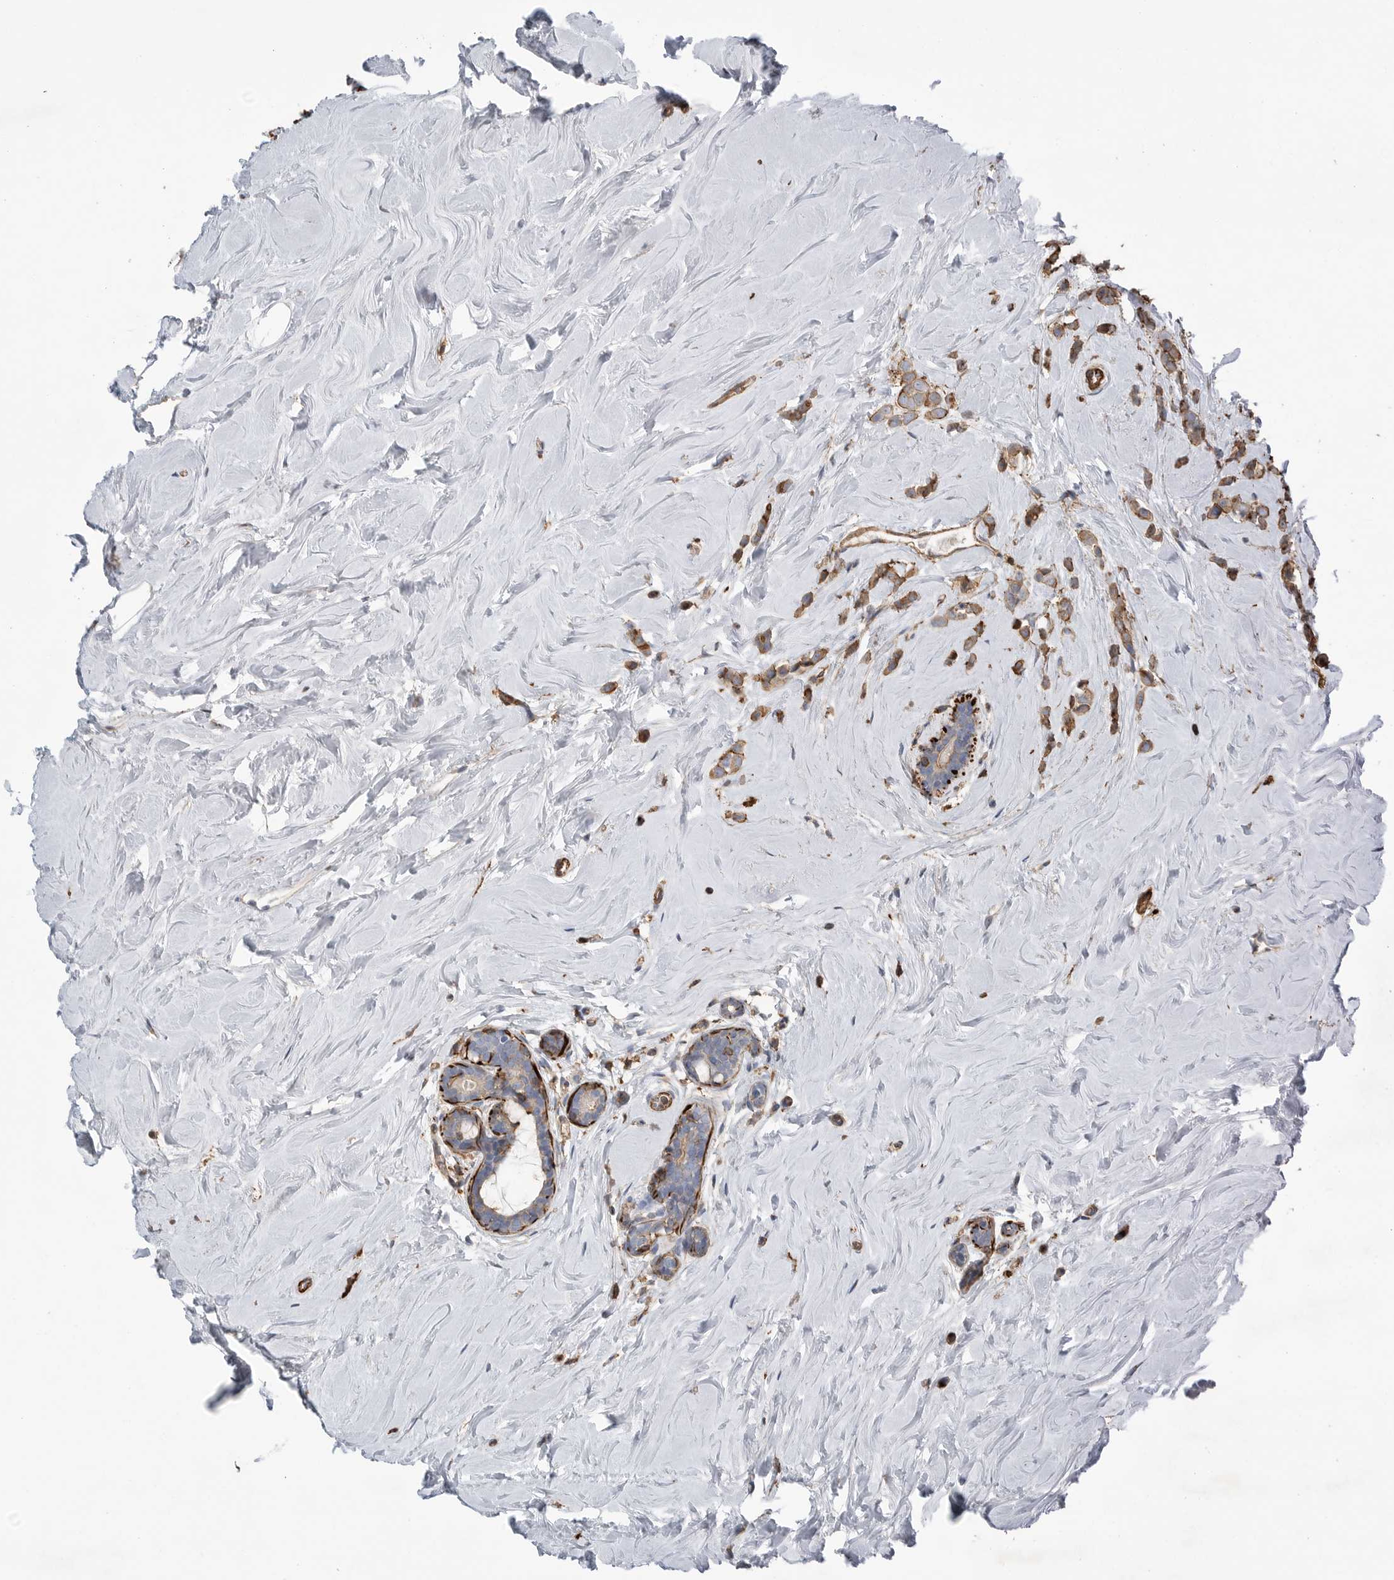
{"staining": {"intensity": "moderate", "quantity": ">75%", "location": "cytoplasmic/membranous"}, "tissue": "breast cancer", "cell_type": "Tumor cells", "image_type": "cancer", "snomed": [{"axis": "morphology", "description": "Lobular carcinoma"}, {"axis": "topography", "description": "Breast"}], "caption": "High-power microscopy captured an immunohistochemistry (IHC) image of breast cancer, revealing moderate cytoplasmic/membranous positivity in about >75% of tumor cells. (IHC, brightfield microscopy, high magnification).", "gene": "GPER1", "patient": {"sex": "female", "age": 47}}